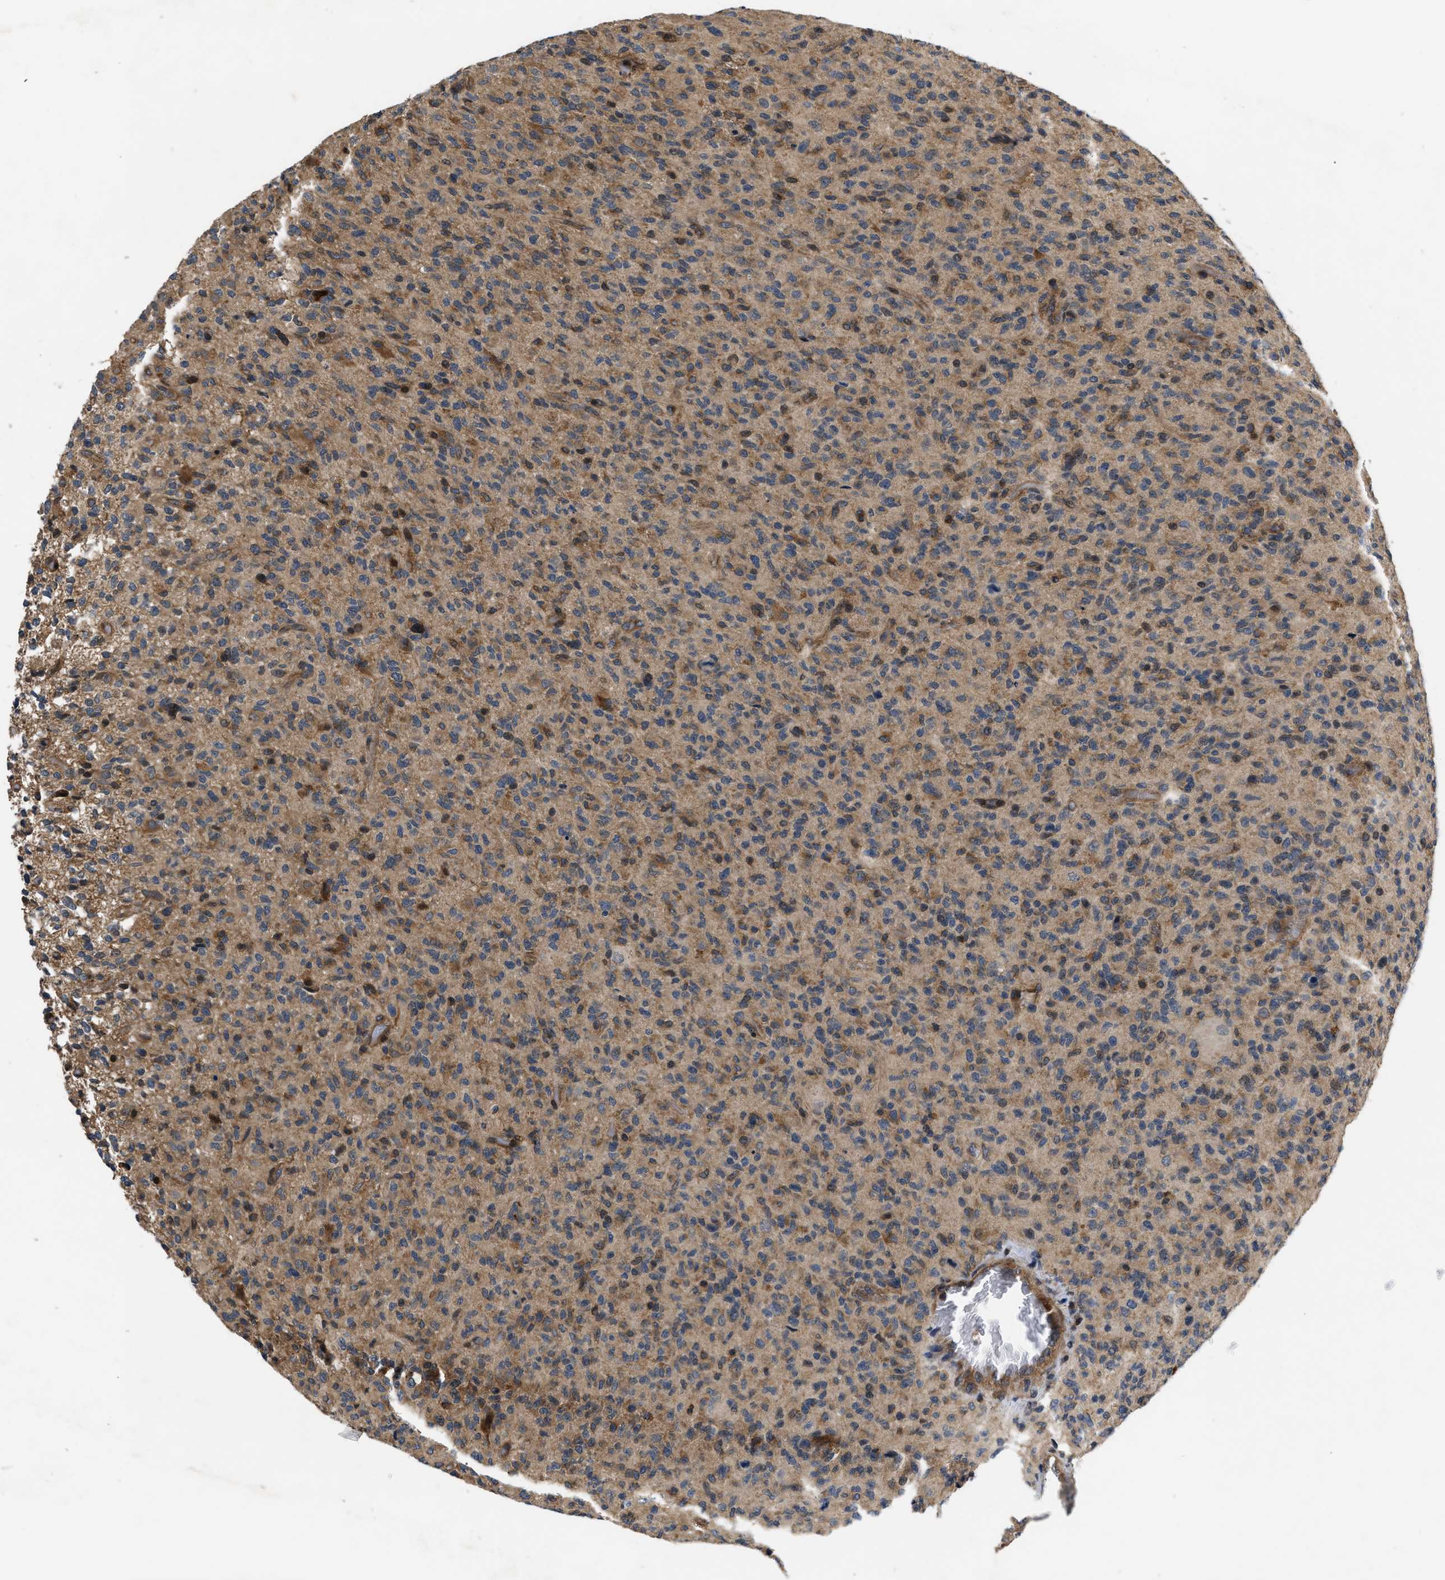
{"staining": {"intensity": "moderate", "quantity": "25%-75%", "location": "cytoplasmic/membranous"}, "tissue": "glioma", "cell_type": "Tumor cells", "image_type": "cancer", "snomed": [{"axis": "morphology", "description": "Glioma, malignant, High grade"}, {"axis": "topography", "description": "Brain"}], "caption": "Immunohistochemistry (IHC) image of human malignant glioma (high-grade) stained for a protein (brown), which reveals medium levels of moderate cytoplasmic/membranous expression in about 25%-75% of tumor cells.", "gene": "HMGCR", "patient": {"sex": "male", "age": 71}}